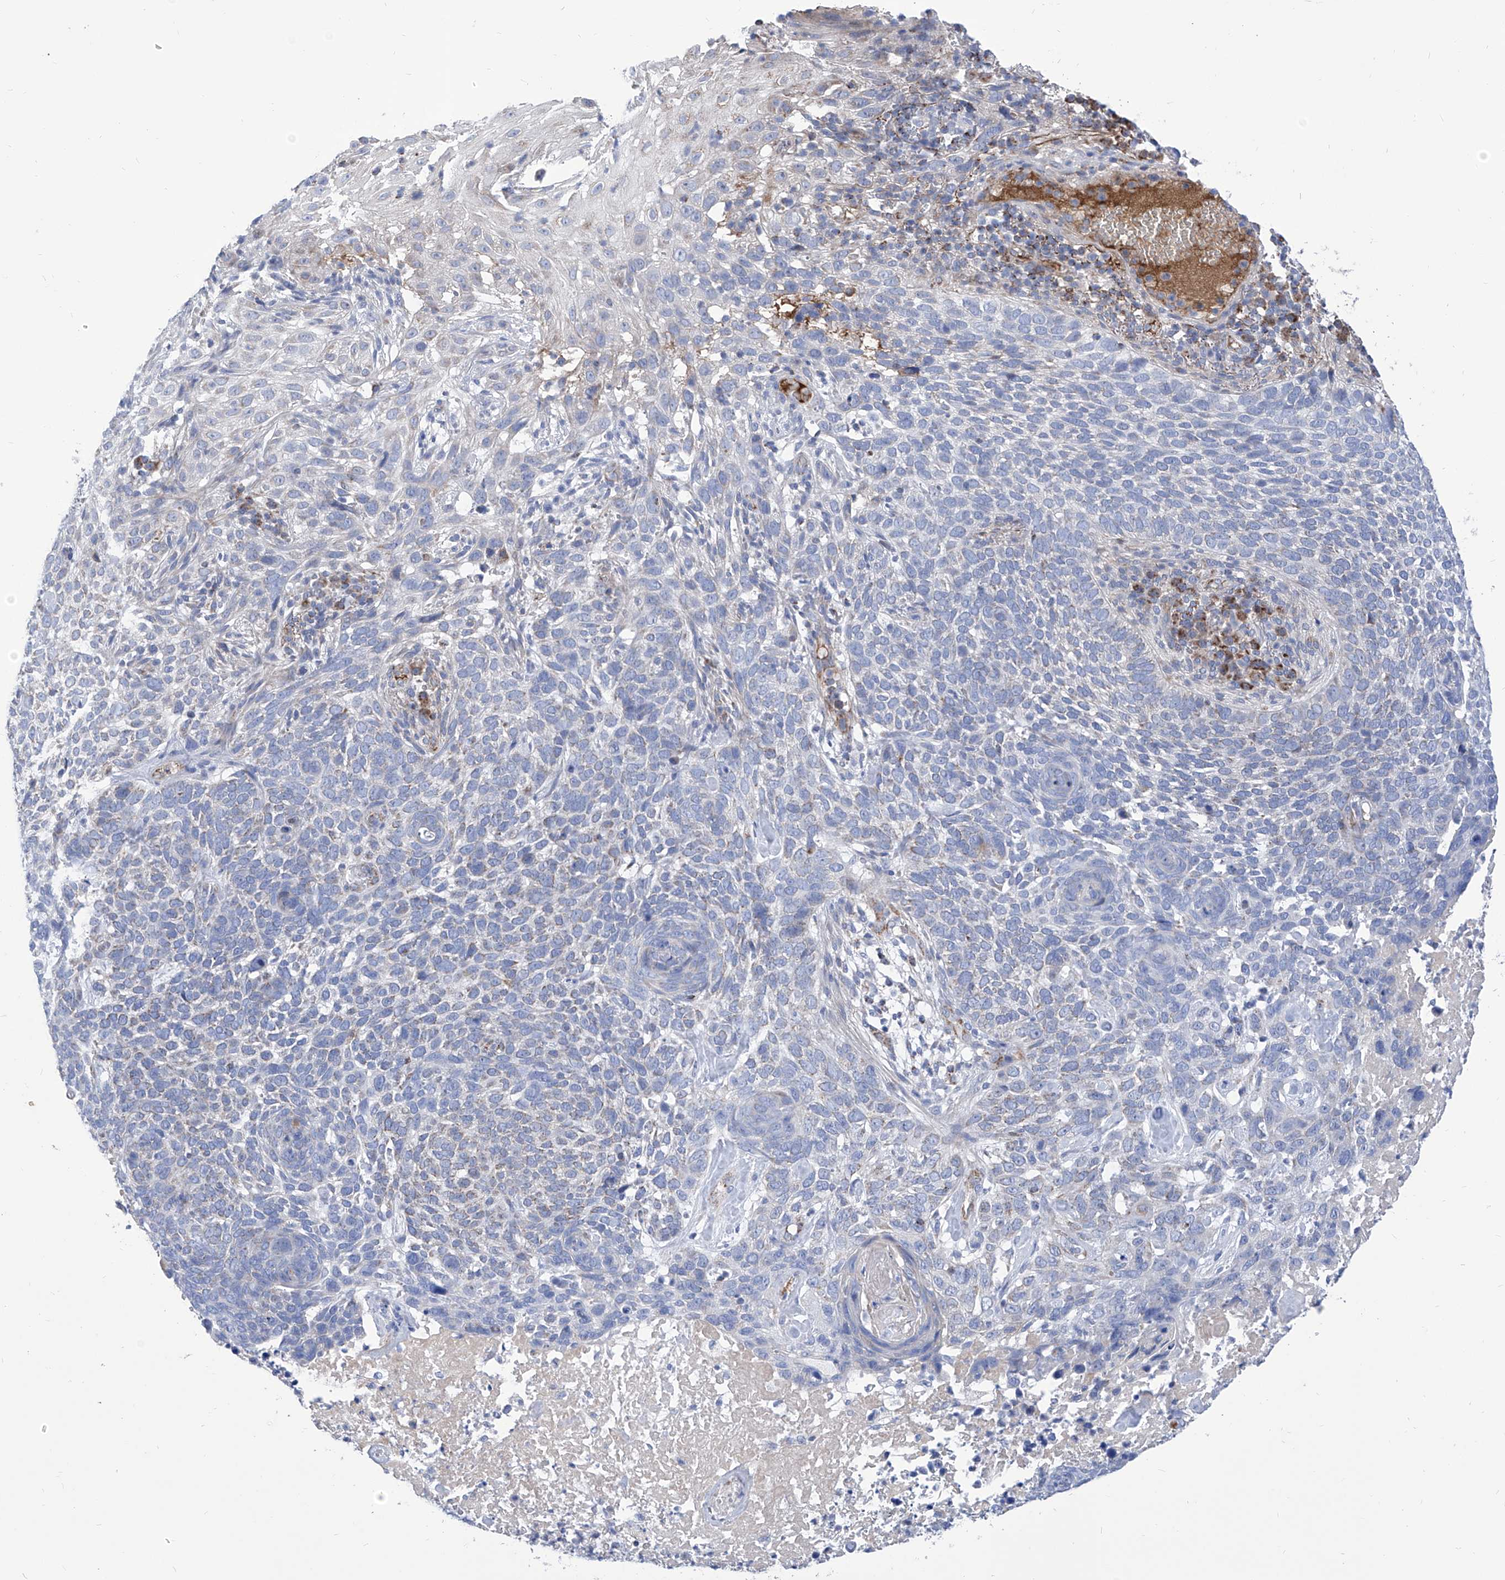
{"staining": {"intensity": "negative", "quantity": "none", "location": "none"}, "tissue": "skin cancer", "cell_type": "Tumor cells", "image_type": "cancer", "snomed": [{"axis": "morphology", "description": "Basal cell carcinoma"}, {"axis": "topography", "description": "Skin"}], "caption": "Immunohistochemical staining of human skin cancer (basal cell carcinoma) displays no significant staining in tumor cells. The staining is performed using DAB (3,3'-diaminobenzidine) brown chromogen with nuclei counter-stained in using hematoxylin.", "gene": "SRBD1", "patient": {"sex": "female", "age": 64}}